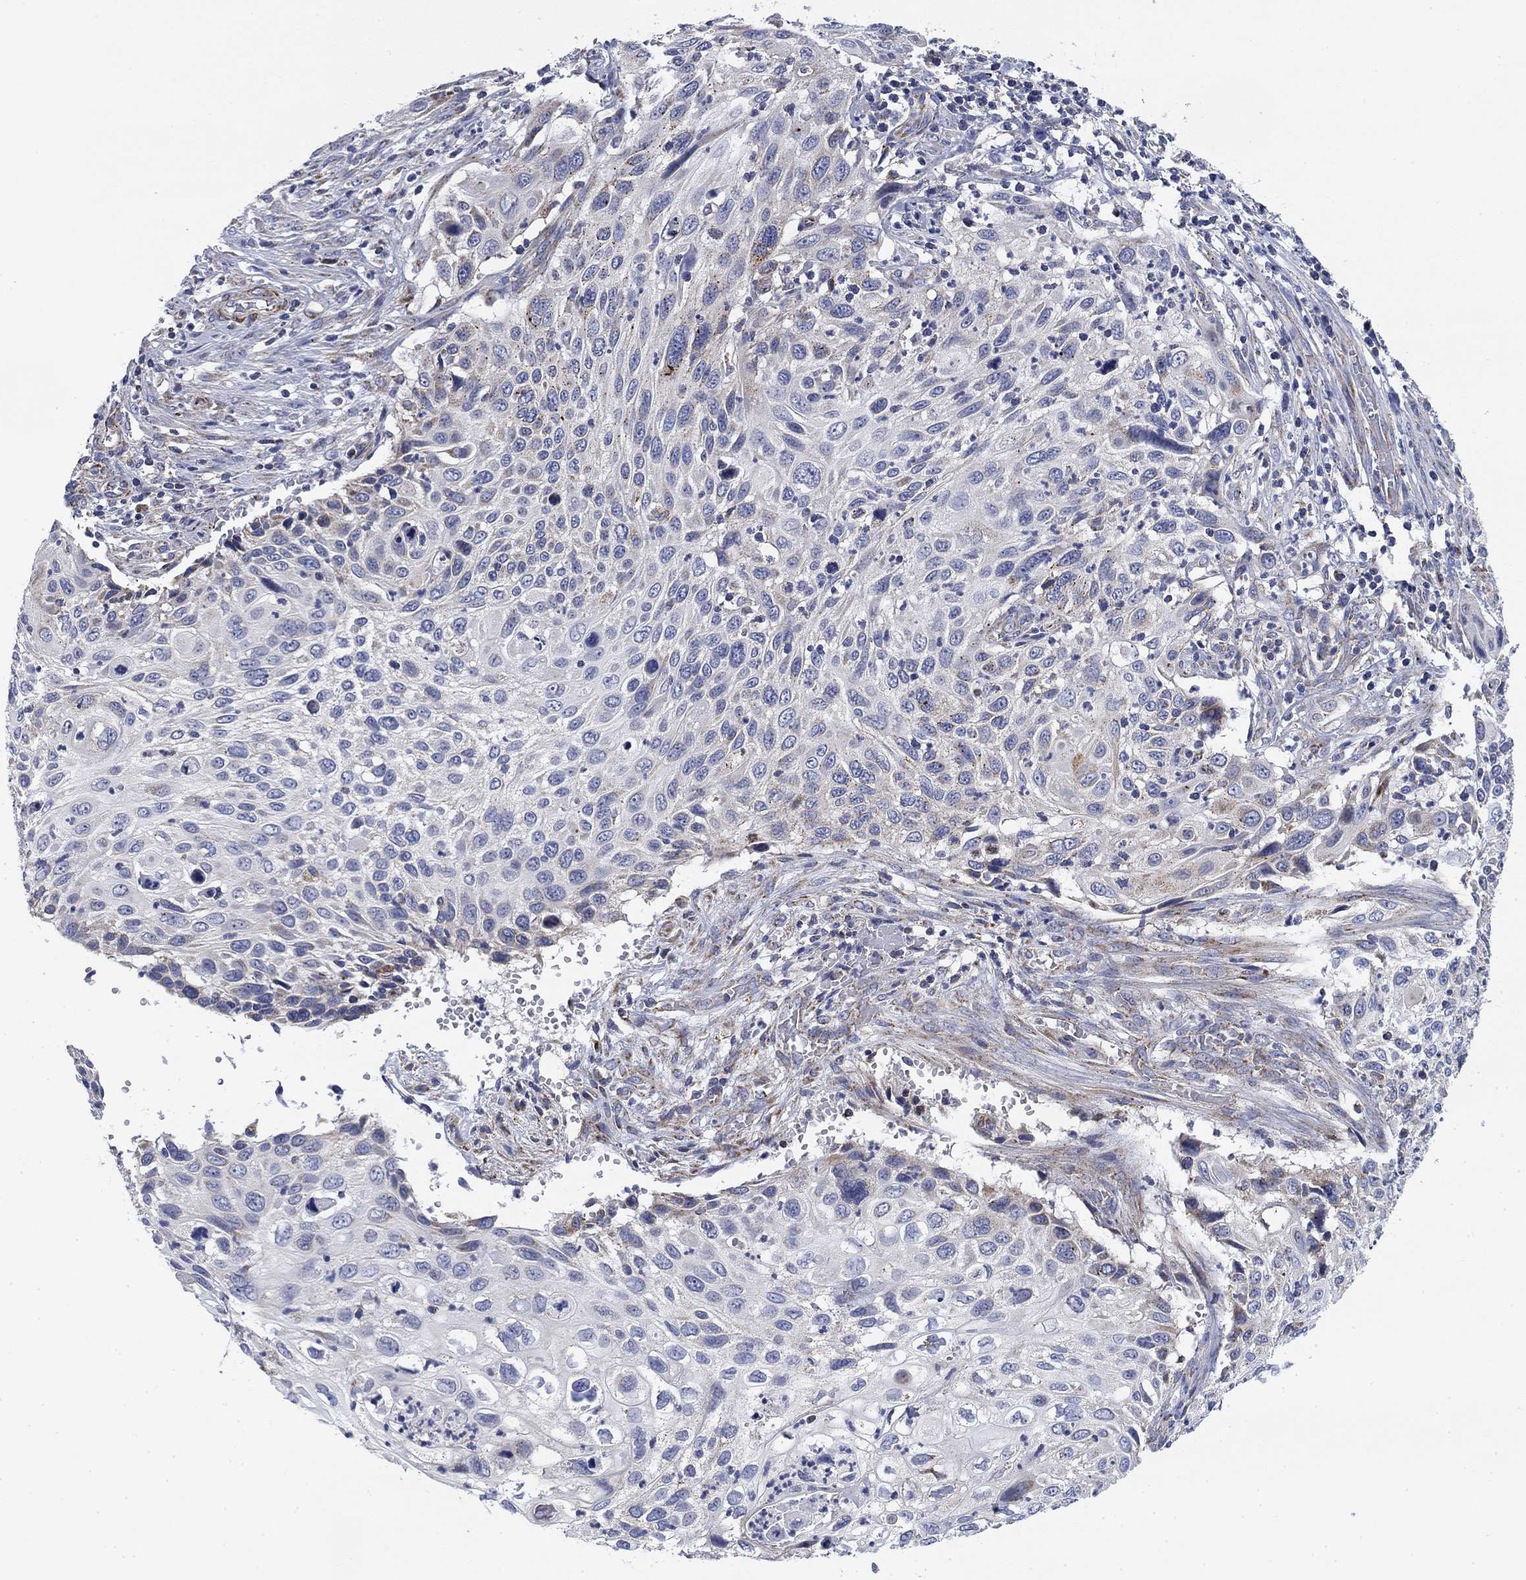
{"staining": {"intensity": "negative", "quantity": "none", "location": "none"}, "tissue": "cervical cancer", "cell_type": "Tumor cells", "image_type": "cancer", "snomed": [{"axis": "morphology", "description": "Squamous cell carcinoma, NOS"}, {"axis": "topography", "description": "Cervix"}], "caption": "The photomicrograph demonstrates no staining of tumor cells in cervical cancer (squamous cell carcinoma). (DAB (3,3'-diaminobenzidine) IHC visualized using brightfield microscopy, high magnification).", "gene": "NACAD", "patient": {"sex": "female", "age": 70}}